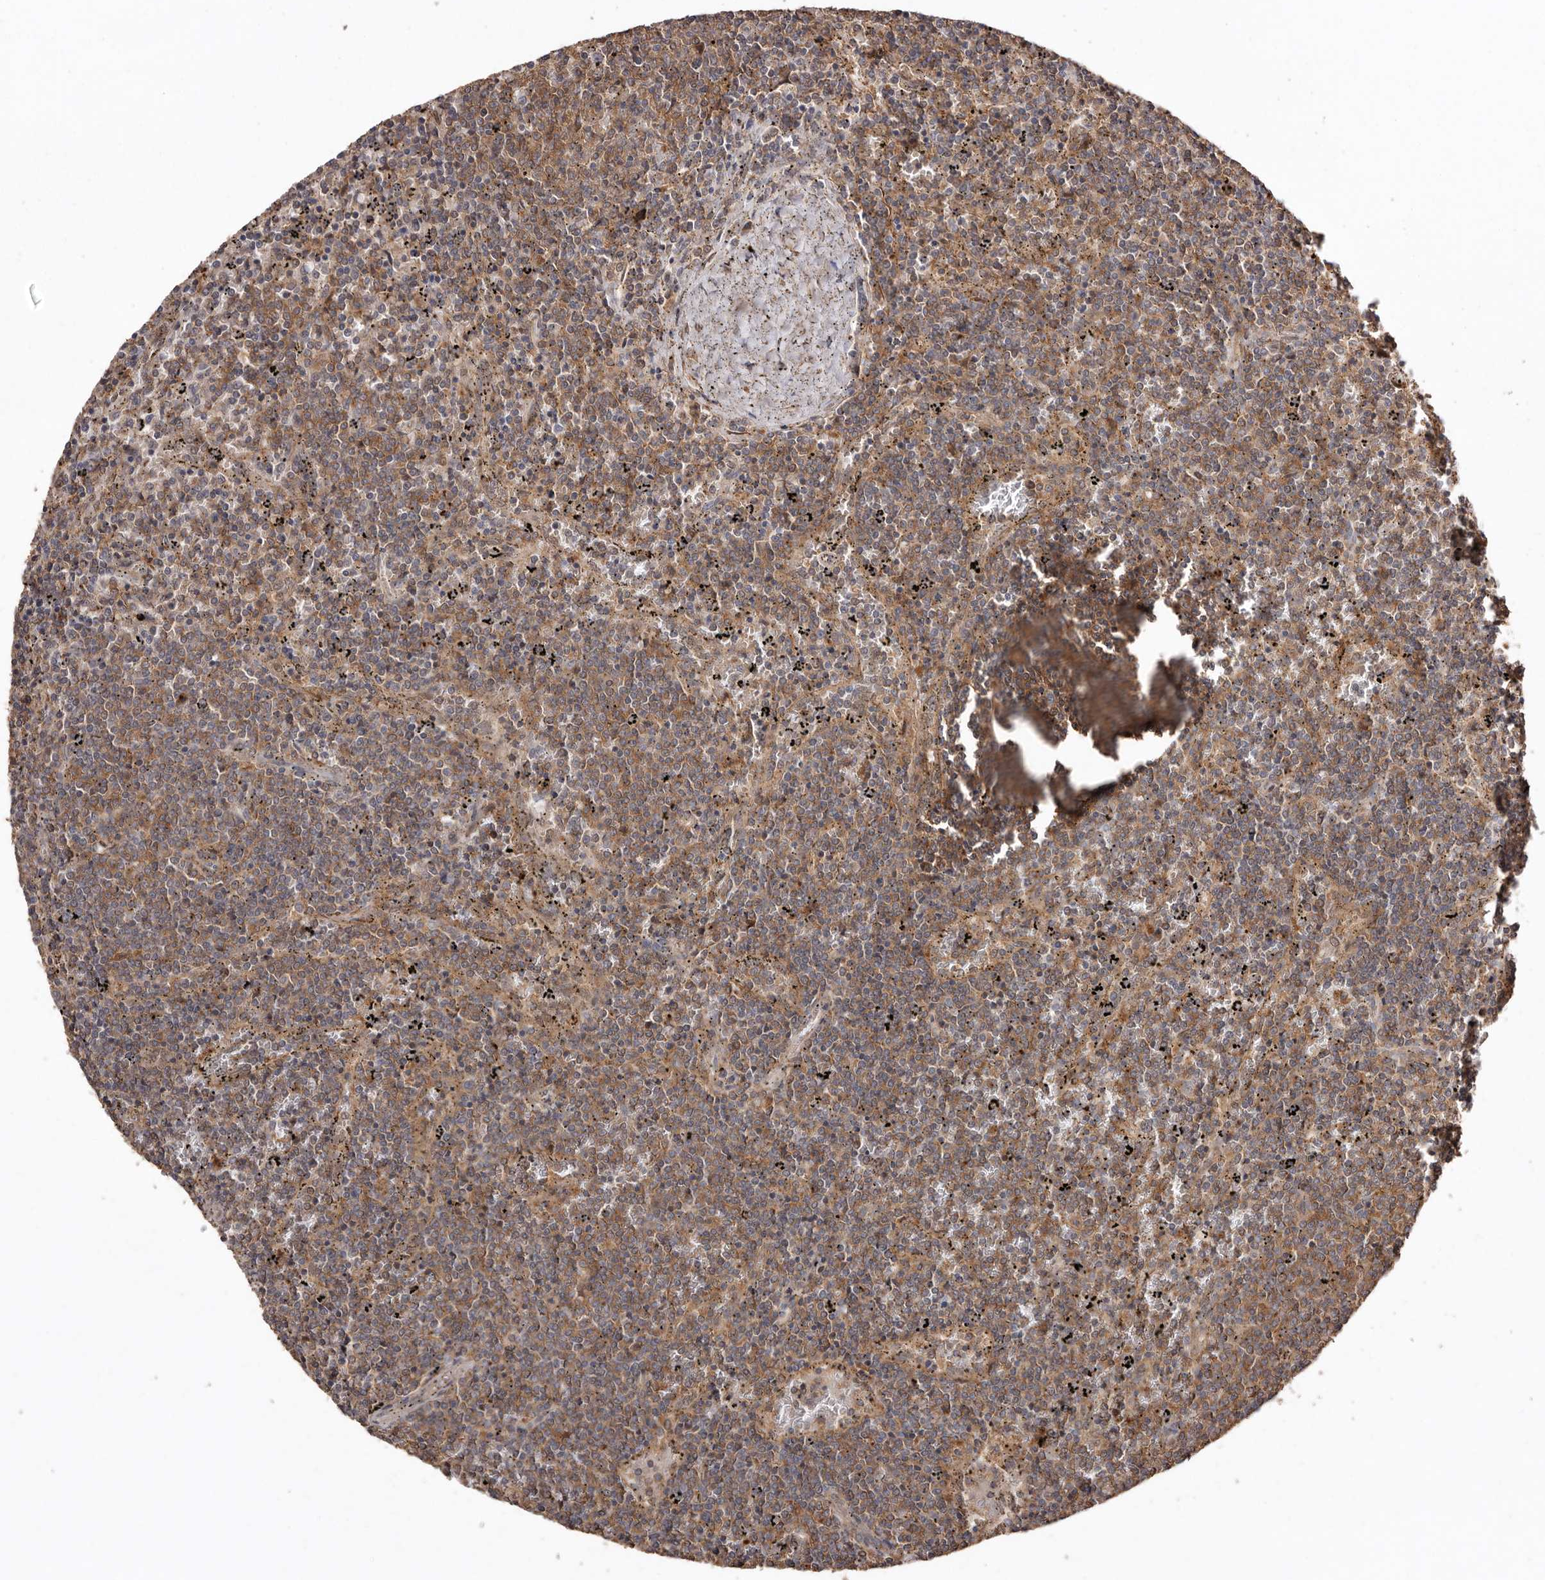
{"staining": {"intensity": "moderate", "quantity": "25%-75%", "location": "cytoplasmic/membranous"}, "tissue": "lymphoma", "cell_type": "Tumor cells", "image_type": "cancer", "snomed": [{"axis": "morphology", "description": "Malignant lymphoma, non-Hodgkin's type, Low grade"}, {"axis": "topography", "description": "Spleen"}], "caption": "A brown stain labels moderate cytoplasmic/membranous positivity of a protein in lymphoma tumor cells.", "gene": "RWDD1", "patient": {"sex": "female", "age": 50}}